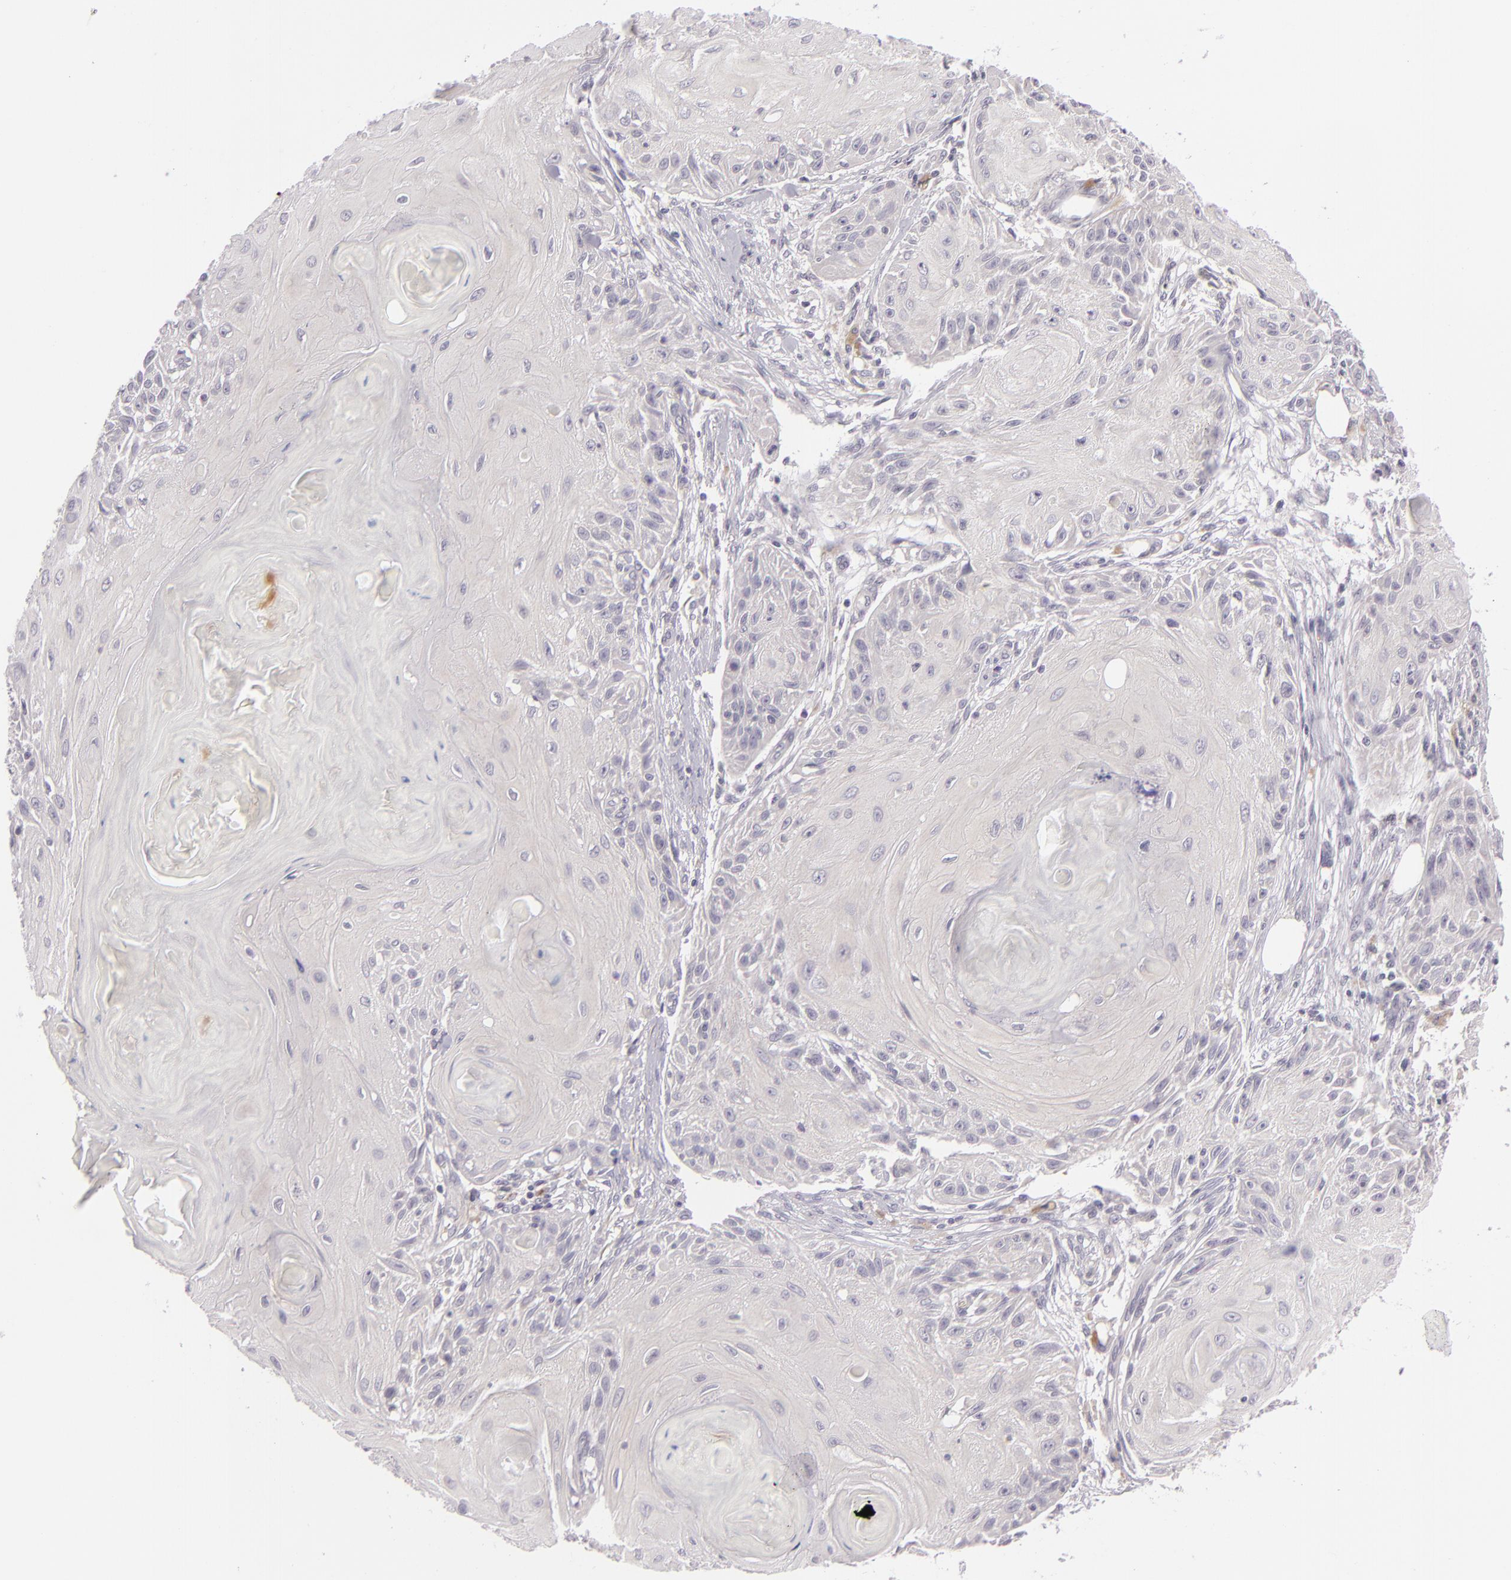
{"staining": {"intensity": "negative", "quantity": "none", "location": "none"}, "tissue": "skin cancer", "cell_type": "Tumor cells", "image_type": "cancer", "snomed": [{"axis": "morphology", "description": "Squamous cell carcinoma, NOS"}, {"axis": "topography", "description": "Skin"}], "caption": "The immunohistochemistry image has no significant staining in tumor cells of skin cancer tissue.", "gene": "DAG1", "patient": {"sex": "female", "age": 88}}